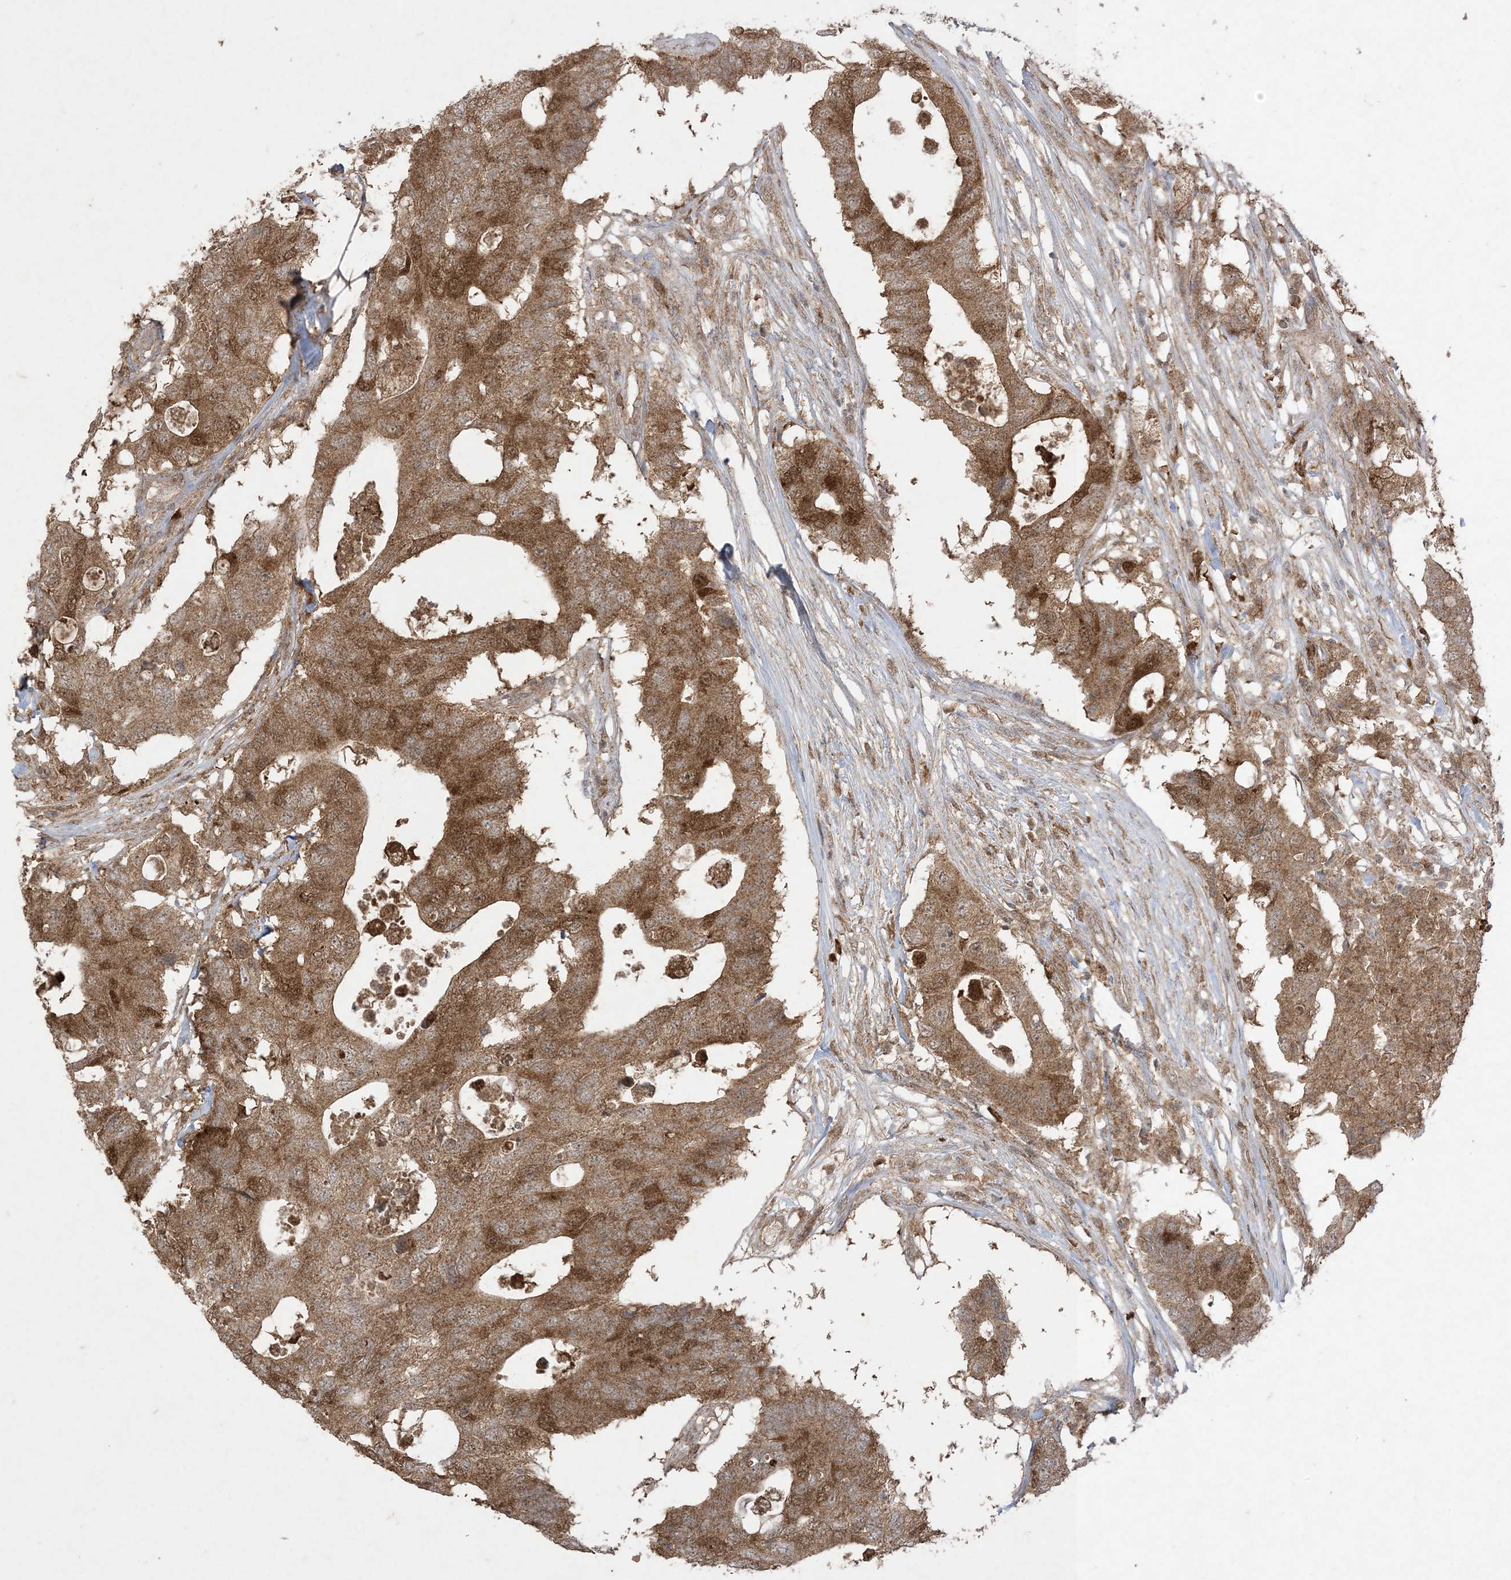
{"staining": {"intensity": "moderate", "quantity": ">75%", "location": "cytoplasmic/membranous"}, "tissue": "colorectal cancer", "cell_type": "Tumor cells", "image_type": "cancer", "snomed": [{"axis": "morphology", "description": "Adenocarcinoma, NOS"}, {"axis": "topography", "description": "Colon"}], "caption": "Immunohistochemical staining of human colorectal cancer demonstrates medium levels of moderate cytoplasmic/membranous protein staining in about >75% of tumor cells.", "gene": "UBE2C", "patient": {"sex": "male", "age": 71}}